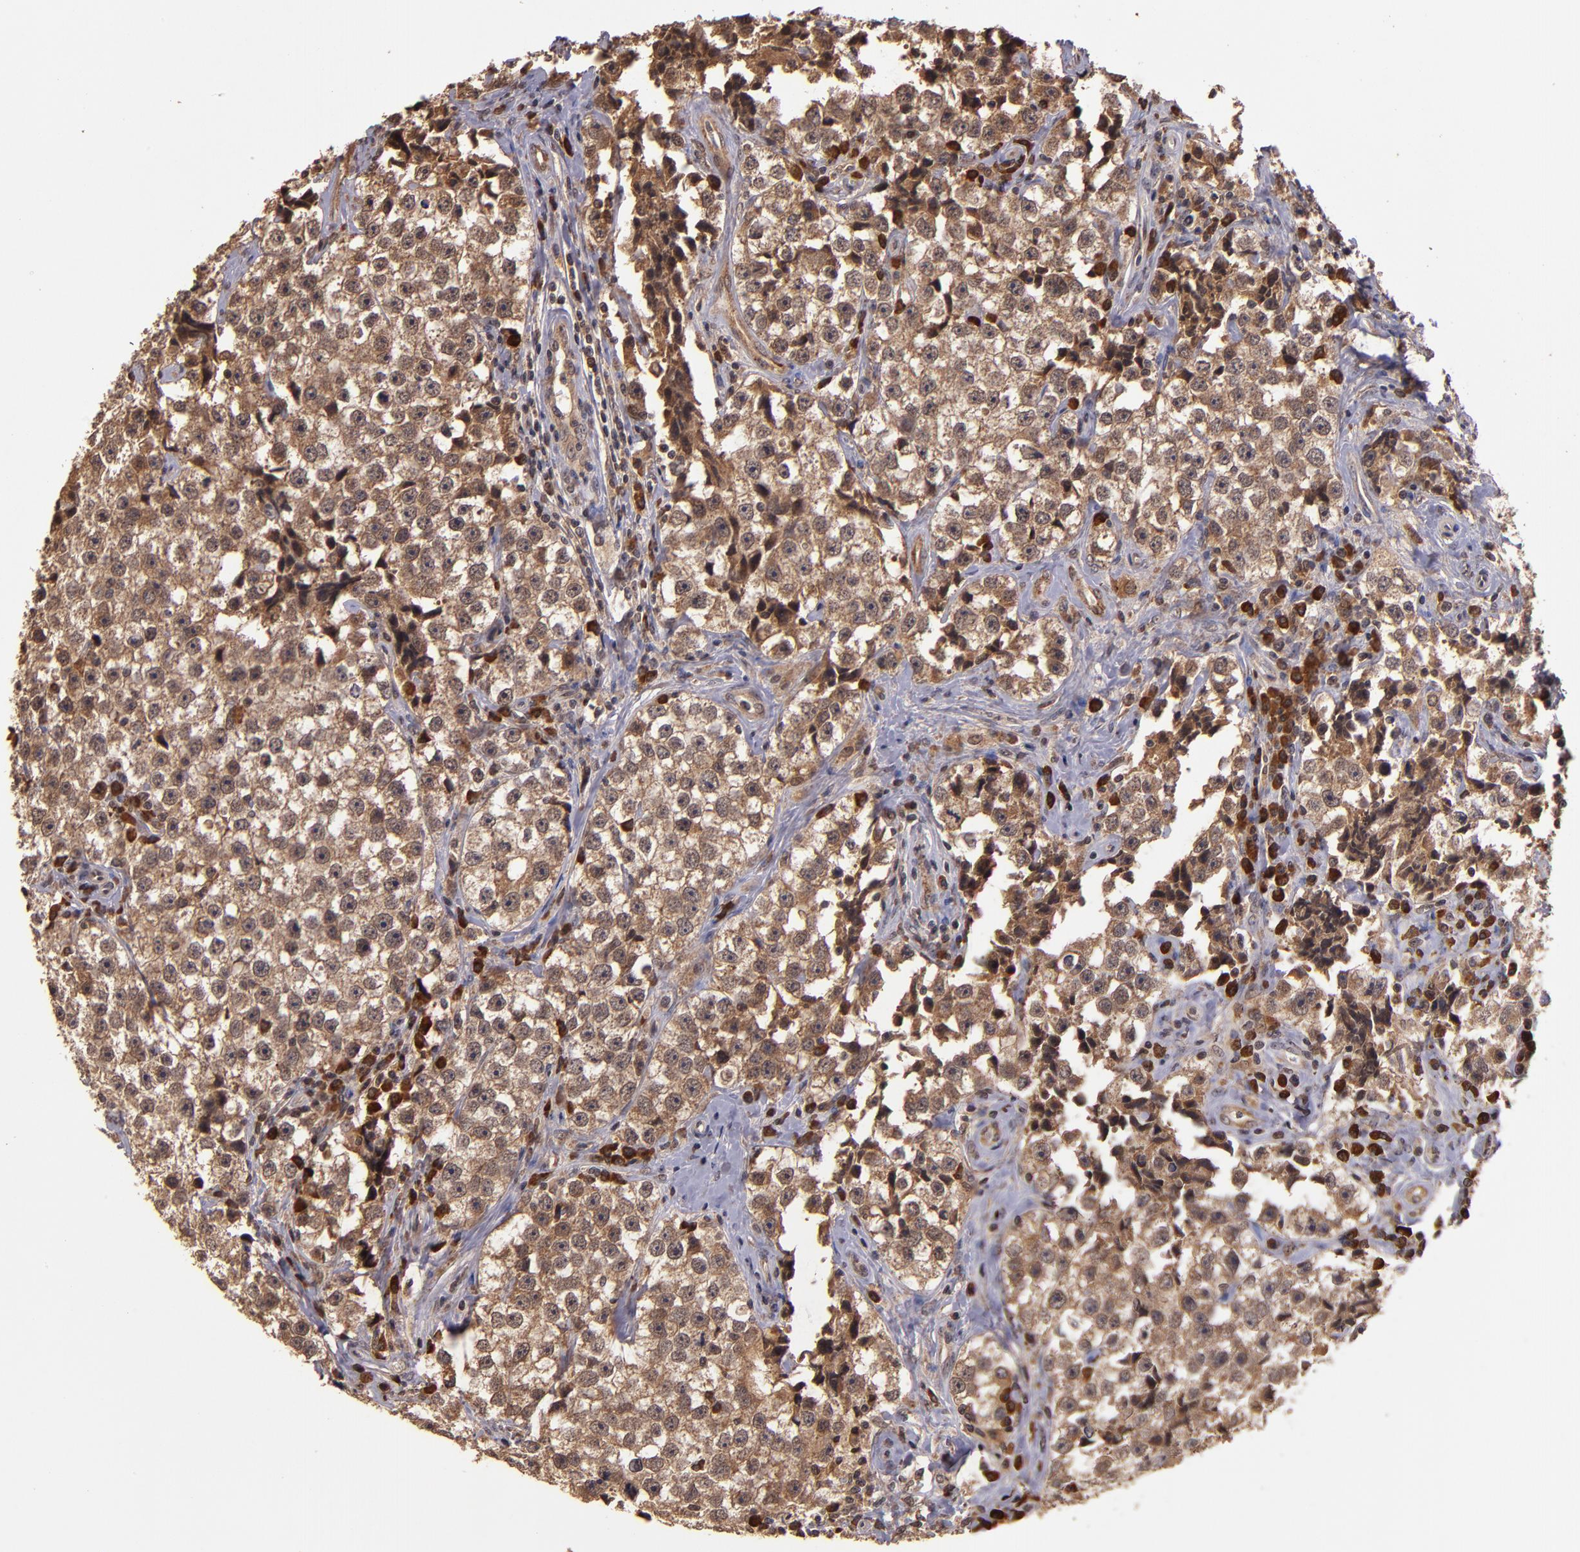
{"staining": {"intensity": "moderate", "quantity": ">75%", "location": "cytoplasmic/membranous"}, "tissue": "testis cancer", "cell_type": "Tumor cells", "image_type": "cancer", "snomed": [{"axis": "morphology", "description": "Seminoma, NOS"}, {"axis": "topography", "description": "Testis"}], "caption": "The micrograph demonstrates immunohistochemical staining of testis cancer (seminoma). There is moderate cytoplasmic/membranous staining is appreciated in about >75% of tumor cells. The staining was performed using DAB, with brown indicating positive protein expression. Nuclei are stained blue with hematoxylin.", "gene": "RIOK3", "patient": {"sex": "male", "age": 32}}